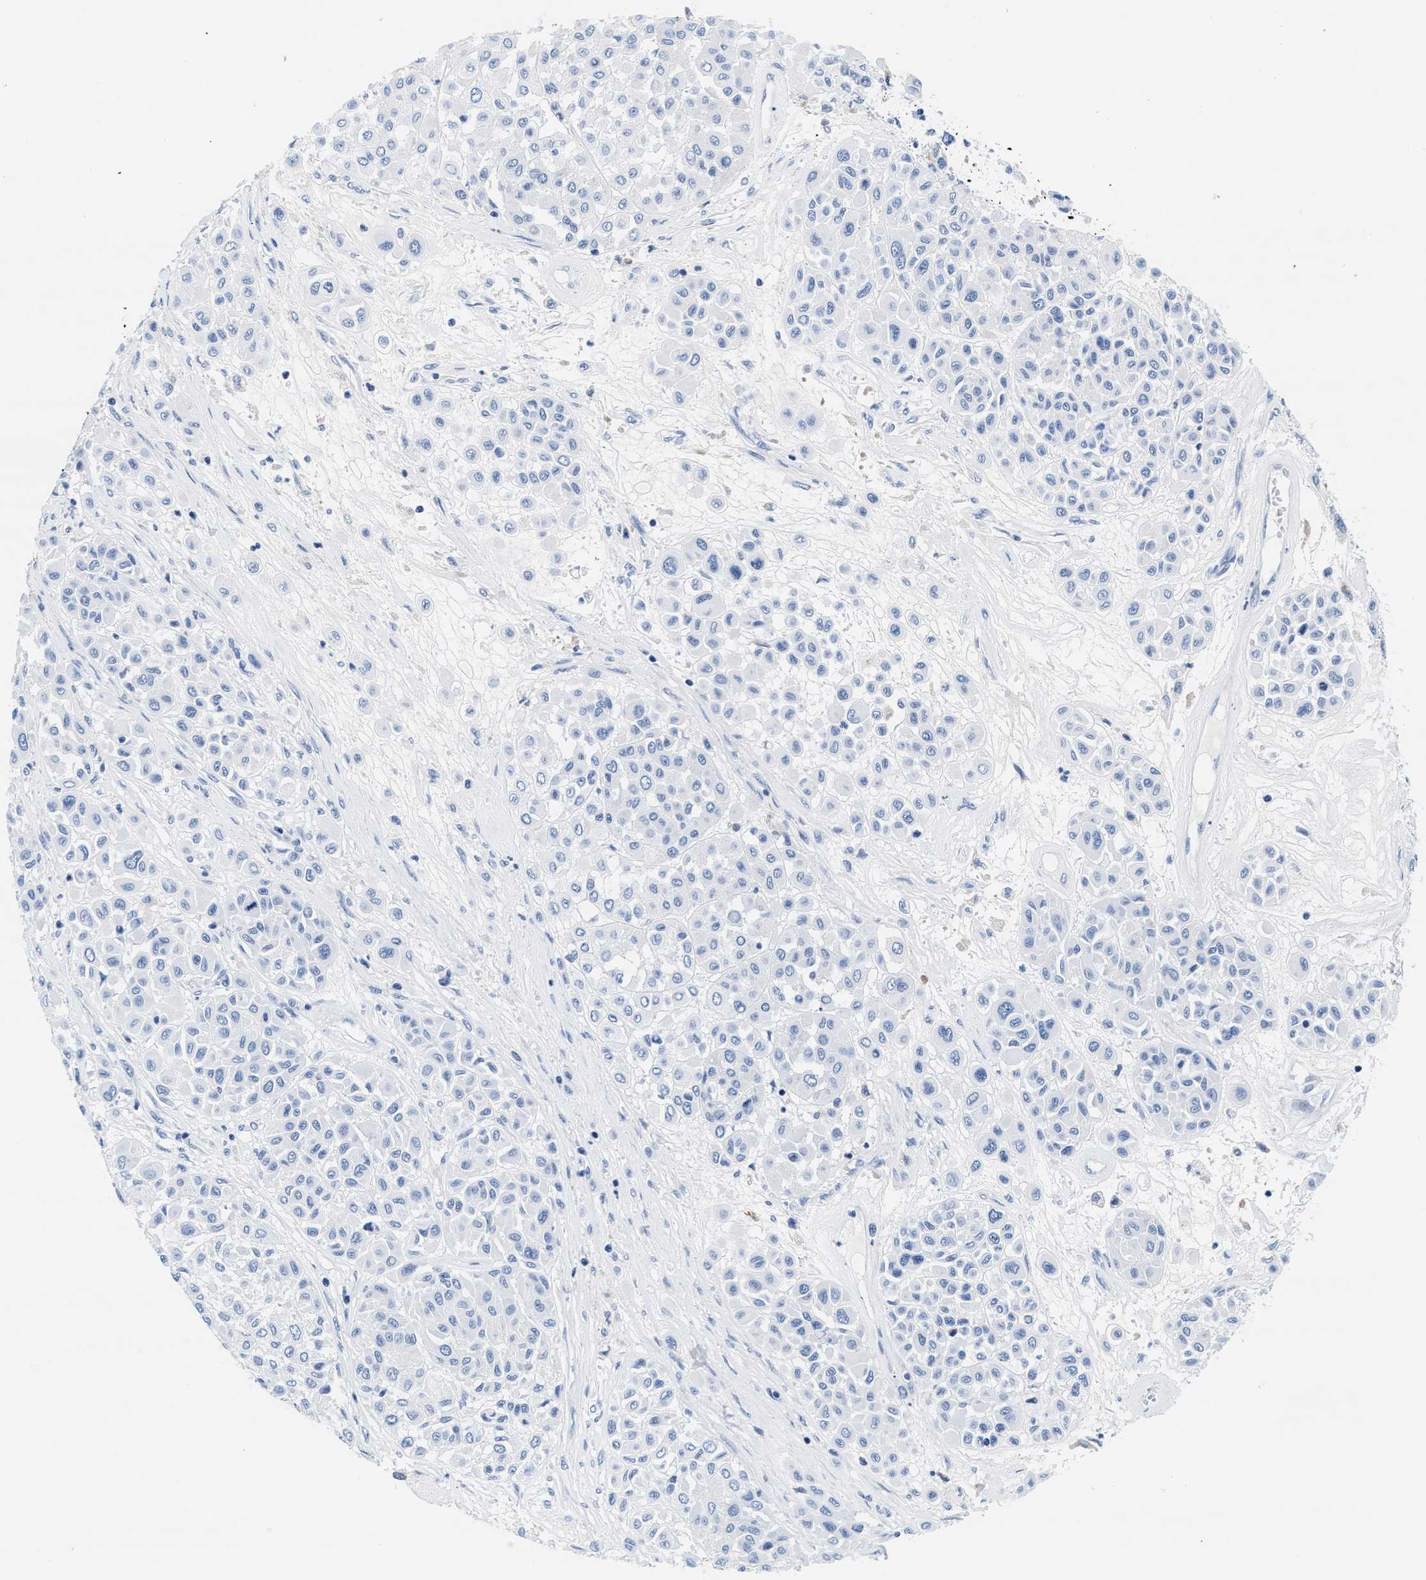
{"staining": {"intensity": "negative", "quantity": "none", "location": "none"}, "tissue": "melanoma", "cell_type": "Tumor cells", "image_type": "cancer", "snomed": [{"axis": "morphology", "description": "Malignant melanoma, Metastatic site"}, {"axis": "topography", "description": "Soft tissue"}], "caption": "A micrograph of malignant melanoma (metastatic site) stained for a protein reveals no brown staining in tumor cells.", "gene": "TTC3", "patient": {"sex": "male", "age": 41}}